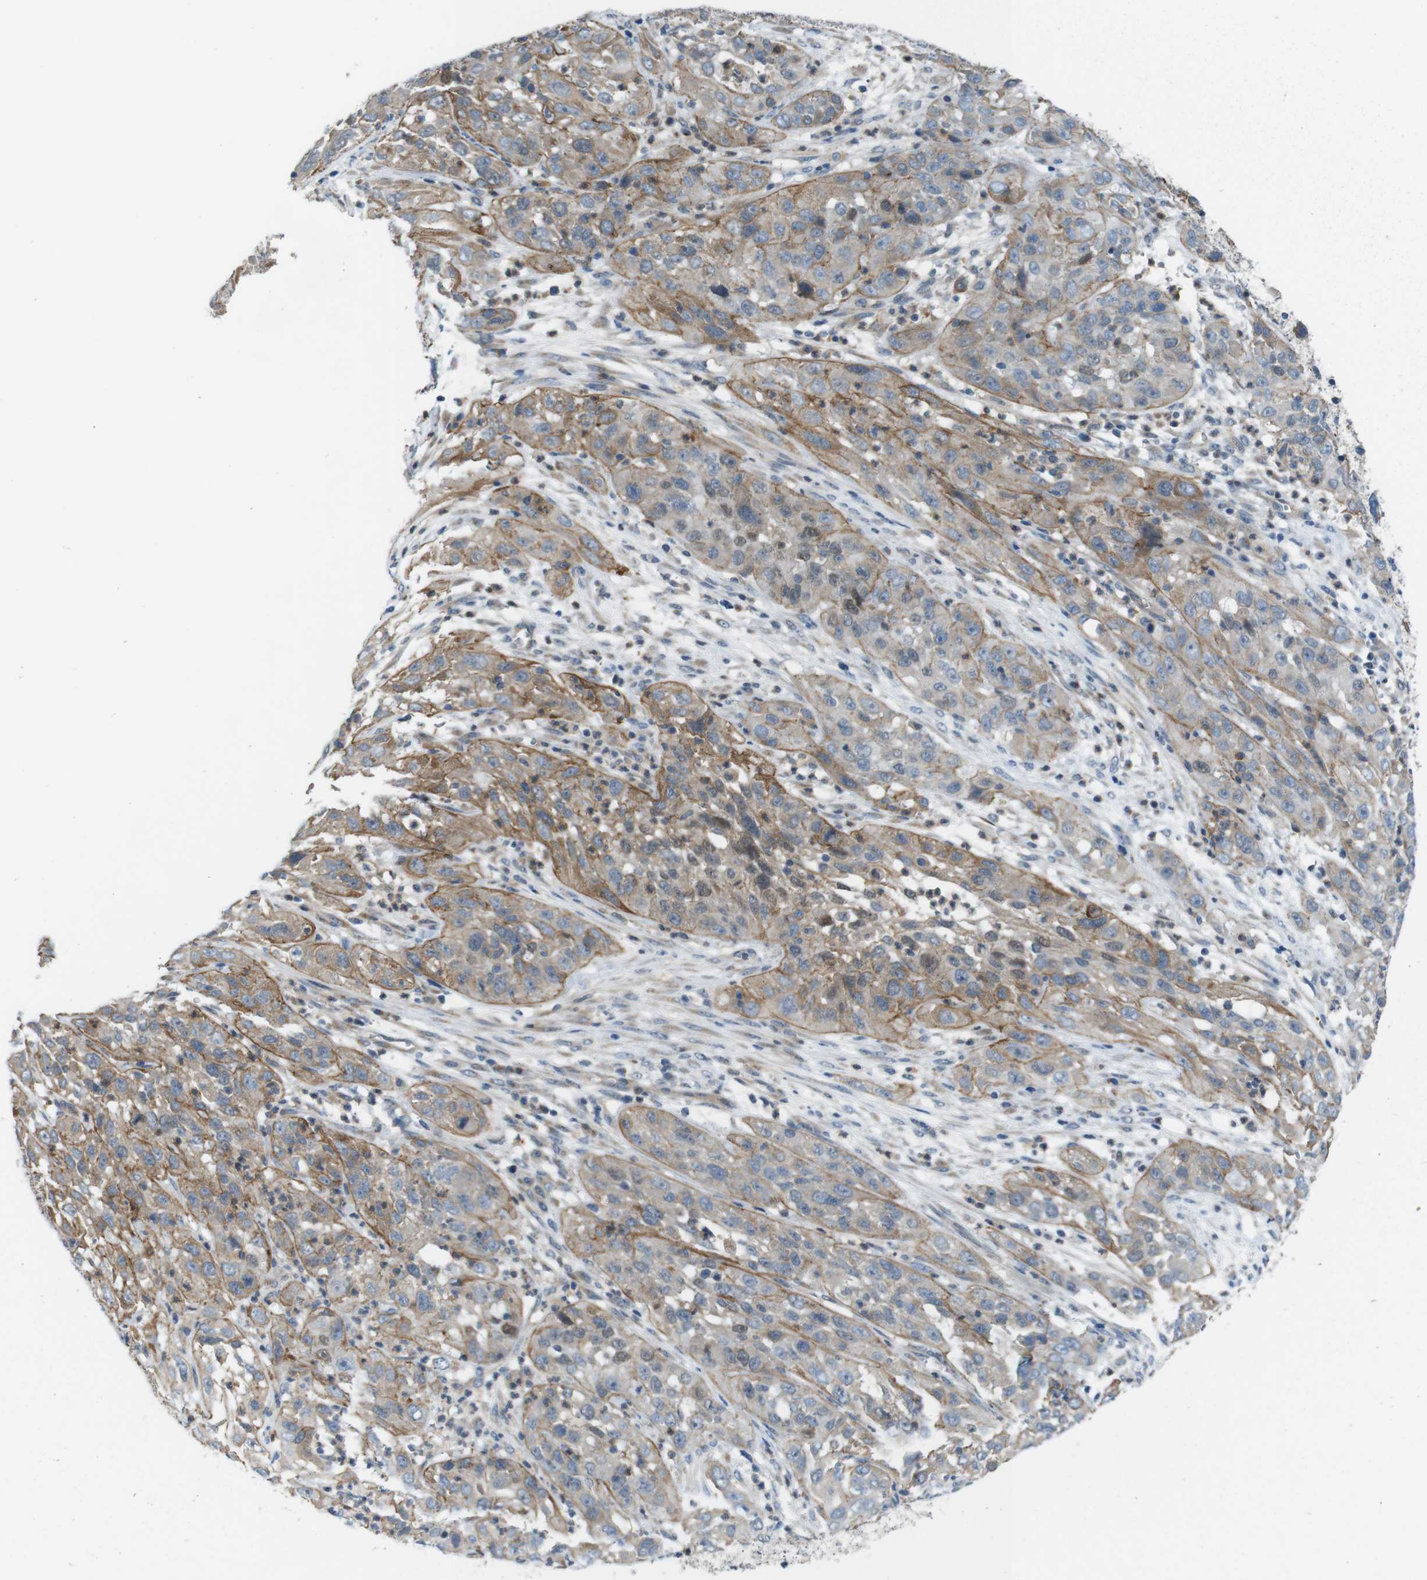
{"staining": {"intensity": "weak", "quantity": ">75%", "location": "cytoplasmic/membranous,nuclear"}, "tissue": "cervical cancer", "cell_type": "Tumor cells", "image_type": "cancer", "snomed": [{"axis": "morphology", "description": "Squamous cell carcinoma, NOS"}, {"axis": "topography", "description": "Cervix"}], "caption": "An IHC histopathology image of tumor tissue is shown. Protein staining in brown shows weak cytoplasmic/membranous and nuclear positivity in cervical cancer within tumor cells.", "gene": "SKI", "patient": {"sex": "female", "age": 32}}